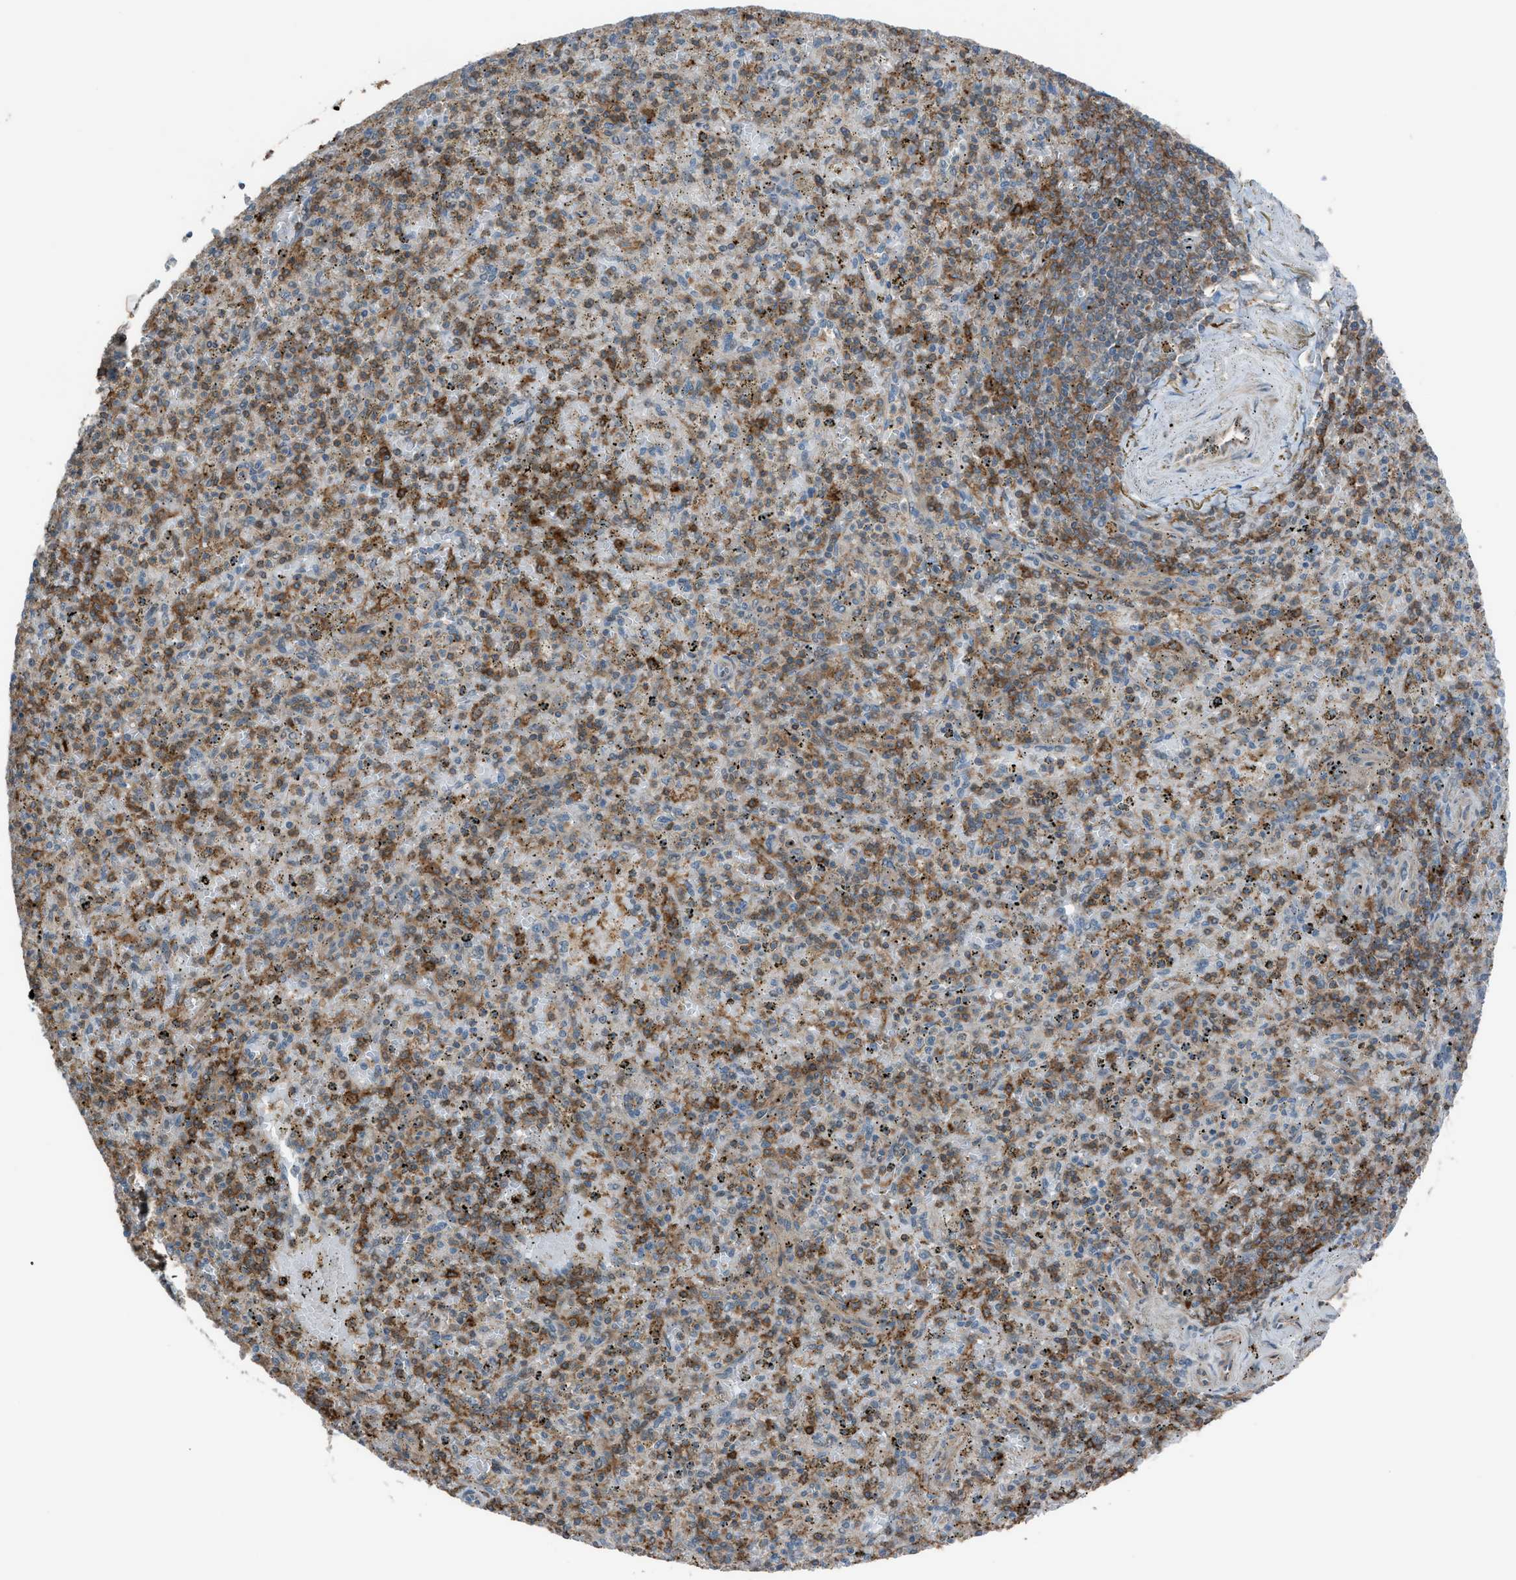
{"staining": {"intensity": "moderate", "quantity": "25%-75%", "location": "cytoplasmic/membranous"}, "tissue": "spleen", "cell_type": "Cells in red pulp", "image_type": "normal", "snomed": [{"axis": "morphology", "description": "Normal tissue, NOS"}, {"axis": "topography", "description": "Spleen"}], "caption": "Moderate cytoplasmic/membranous protein positivity is appreciated in about 25%-75% of cells in red pulp in spleen.", "gene": "DYRK1A", "patient": {"sex": "male", "age": 72}}